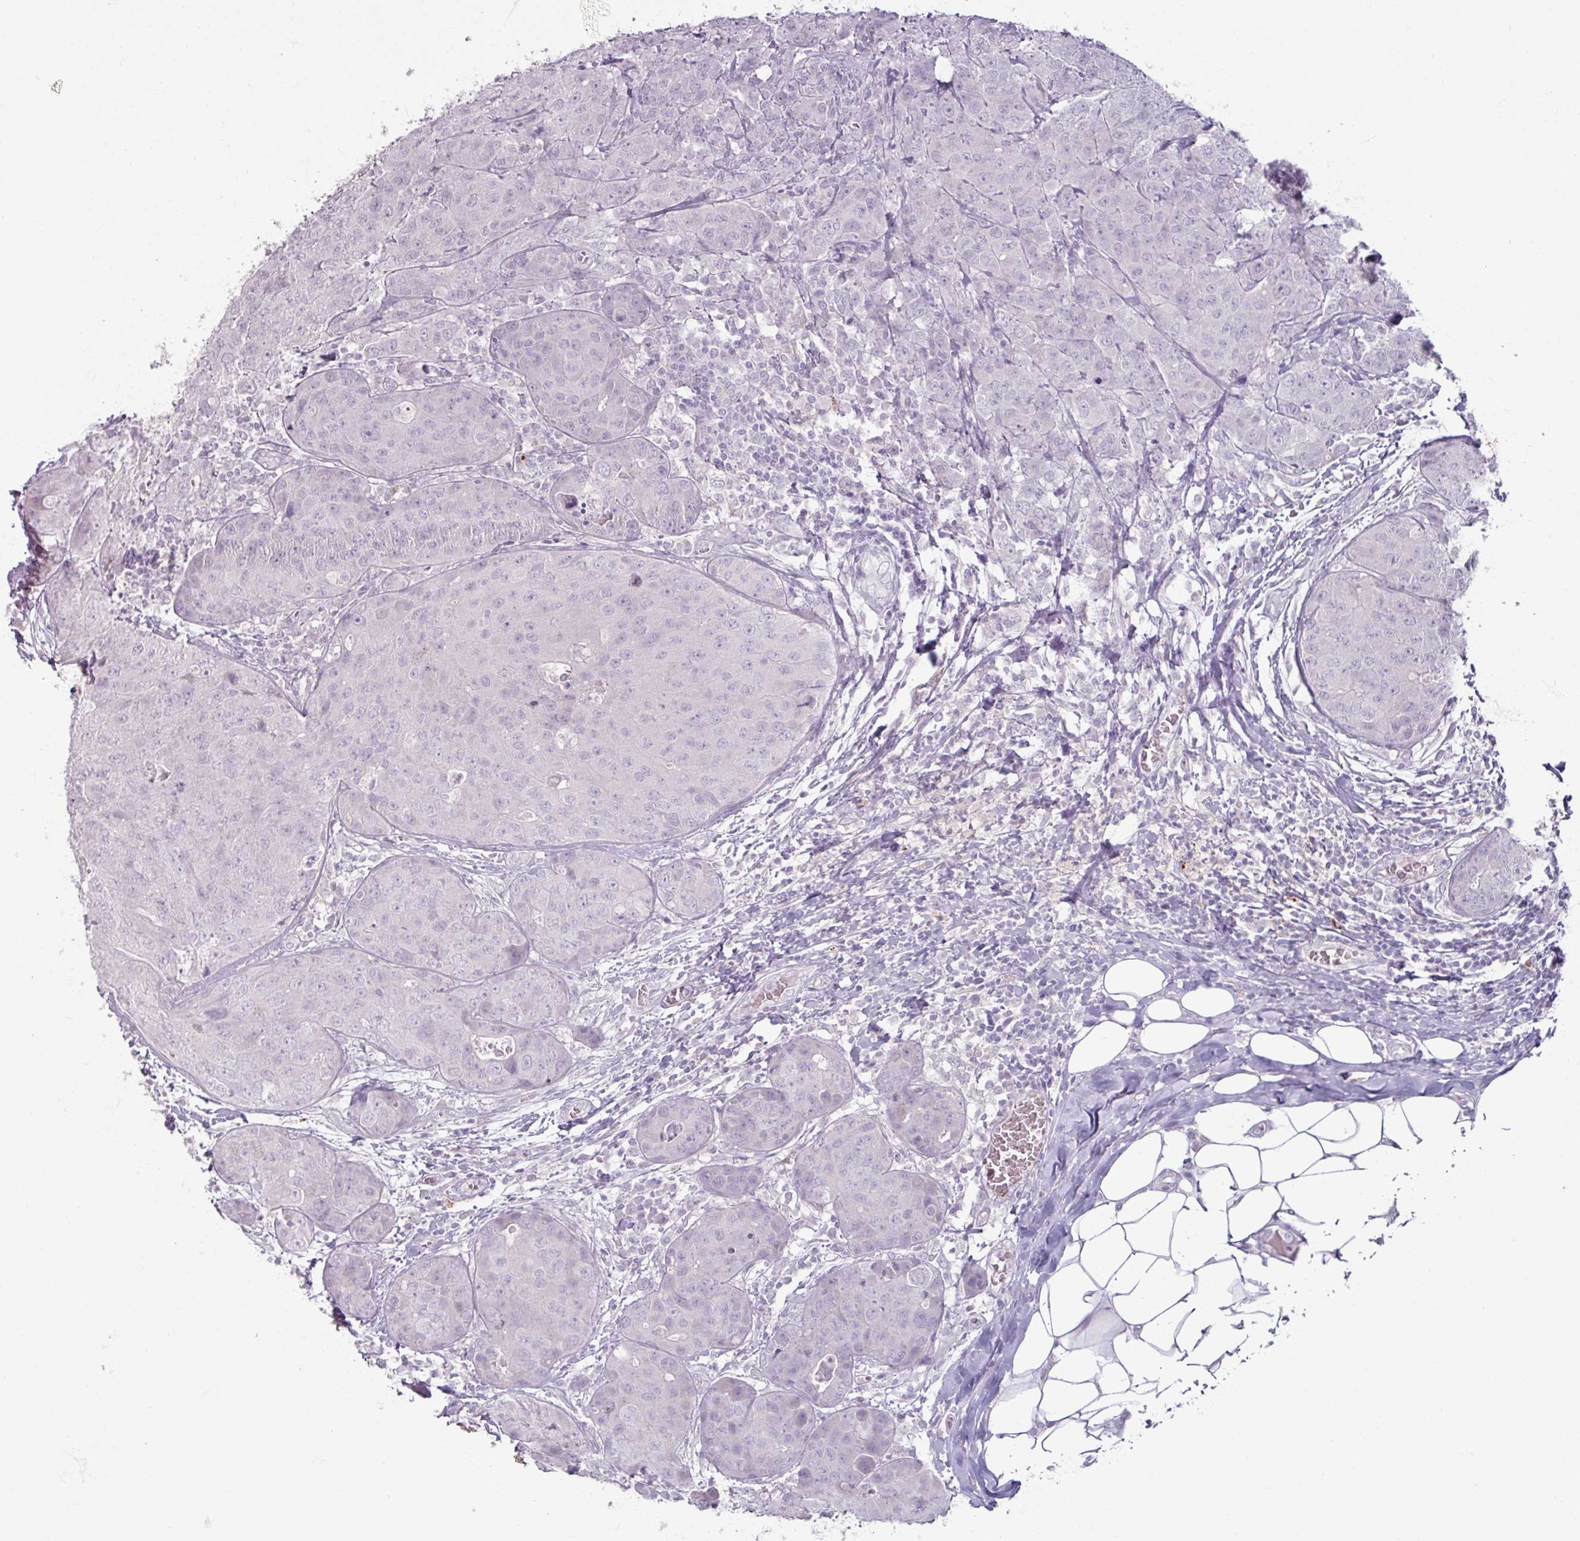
{"staining": {"intensity": "negative", "quantity": "none", "location": "none"}, "tissue": "breast cancer", "cell_type": "Tumor cells", "image_type": "cancer", "snomed": [{"axis": "morphology", "description": "Duct carcinoma"}, {"axis": "topography", "description": "Breast"}], "caption": "The histopathology image reveals no staining of tumor cells in breast invasive ductal carcinoma.", "gene": "SLC27A5", "patient": {"sex": "female", "age": 43}}